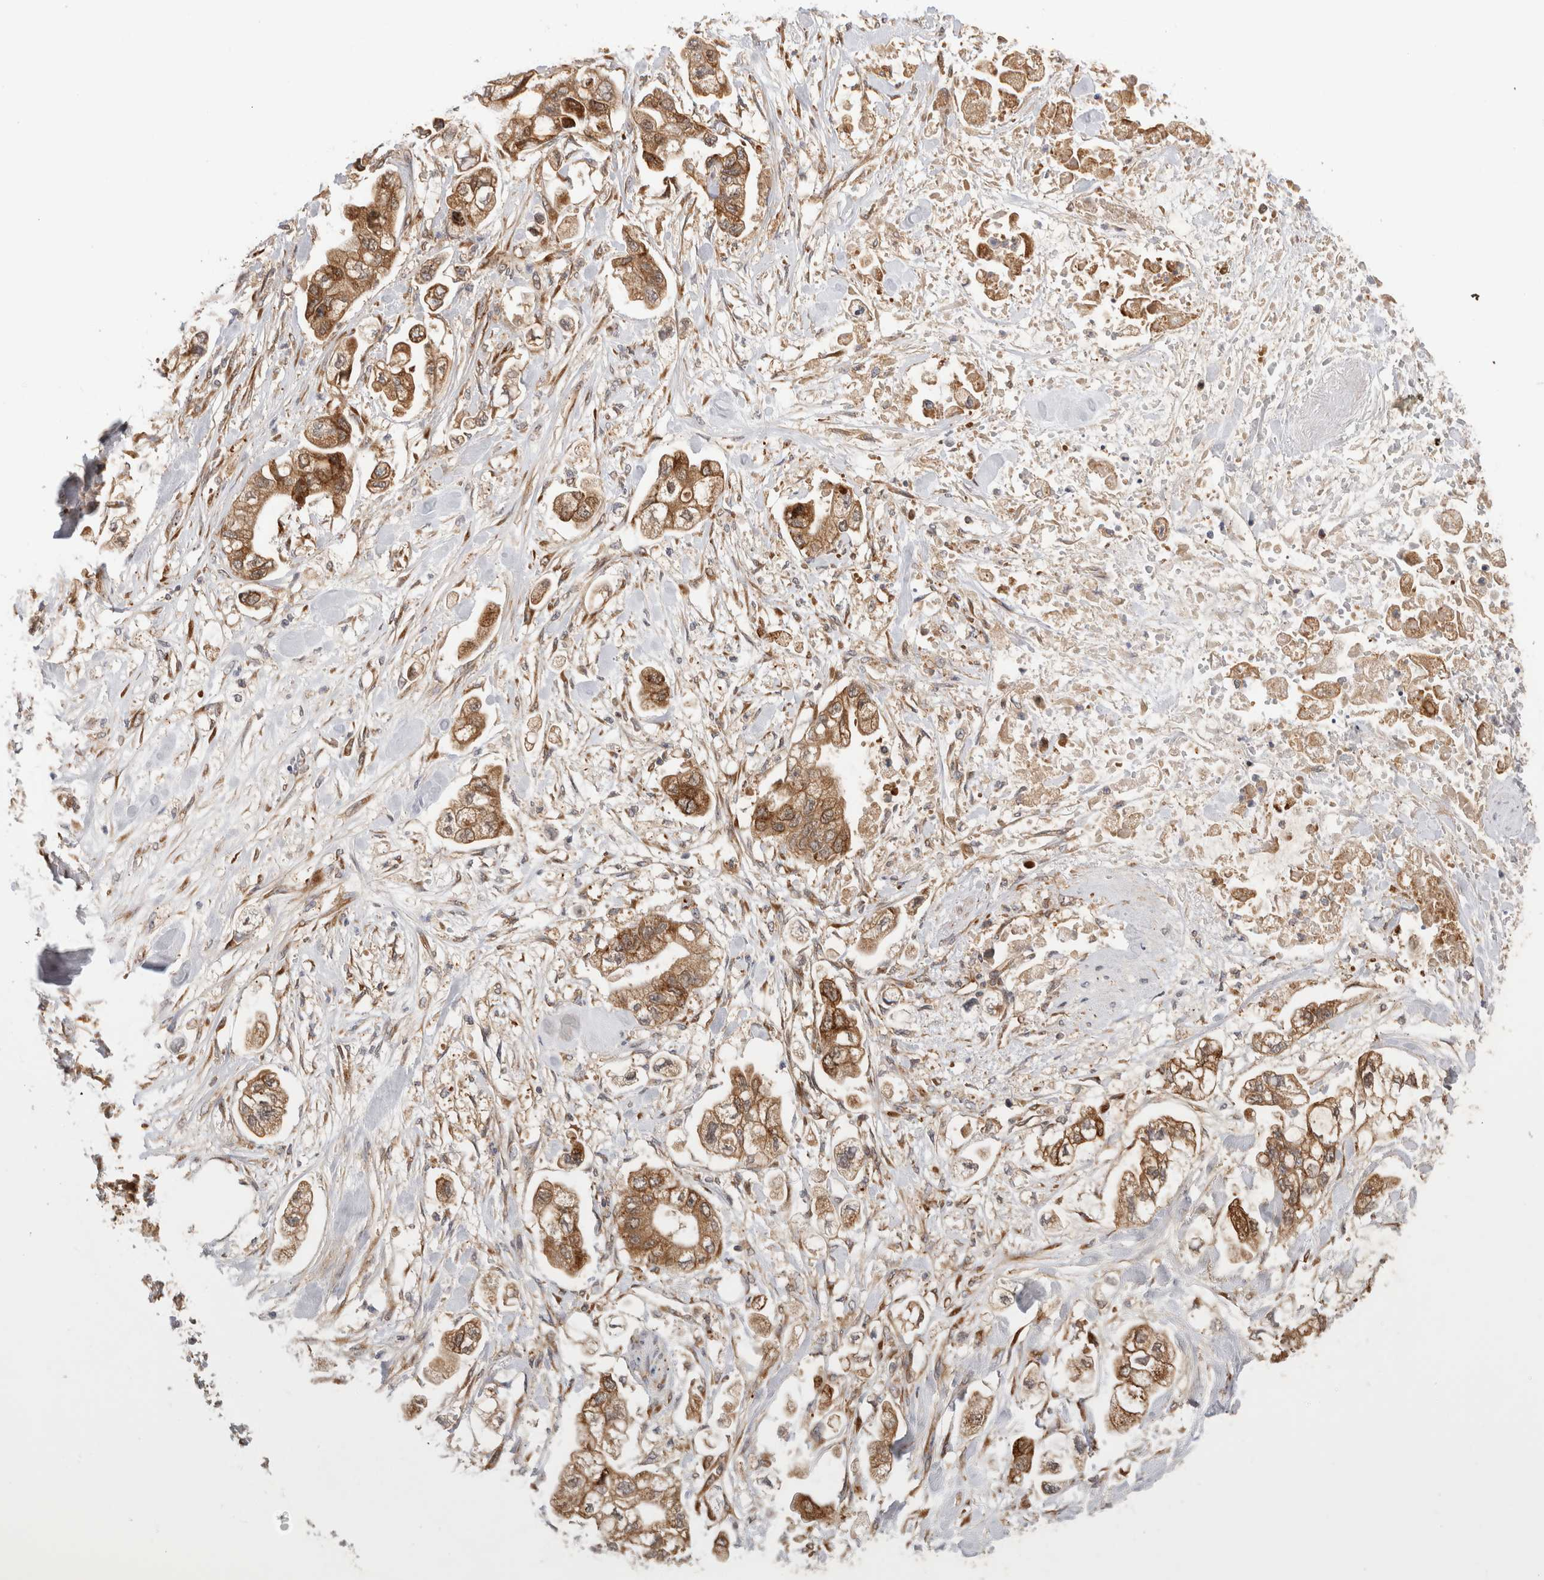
{"staining": {"intensity": "moderate", "quantity": ">75%", "location": "cytoplasmic/membranous"}, "tissue": "stomach cancer", "cell_type": "Tumor cells", "image_type": "cancer", "snomed": [{"axis": "morphology", "description": "Normal tissue, NOS"}, {"axis": "morphology", "description": "Adenocarcinoma, NOS"}, {"axis": "topography", "description": "Stomach"}], "caption": "The immunohistochemical stain labels moderate cytoplasmic/membranous expression in tumor cells of stomach cancer tissue.", "gene": "ACTL9", "patient": {"sex": "male", "age": 62}}